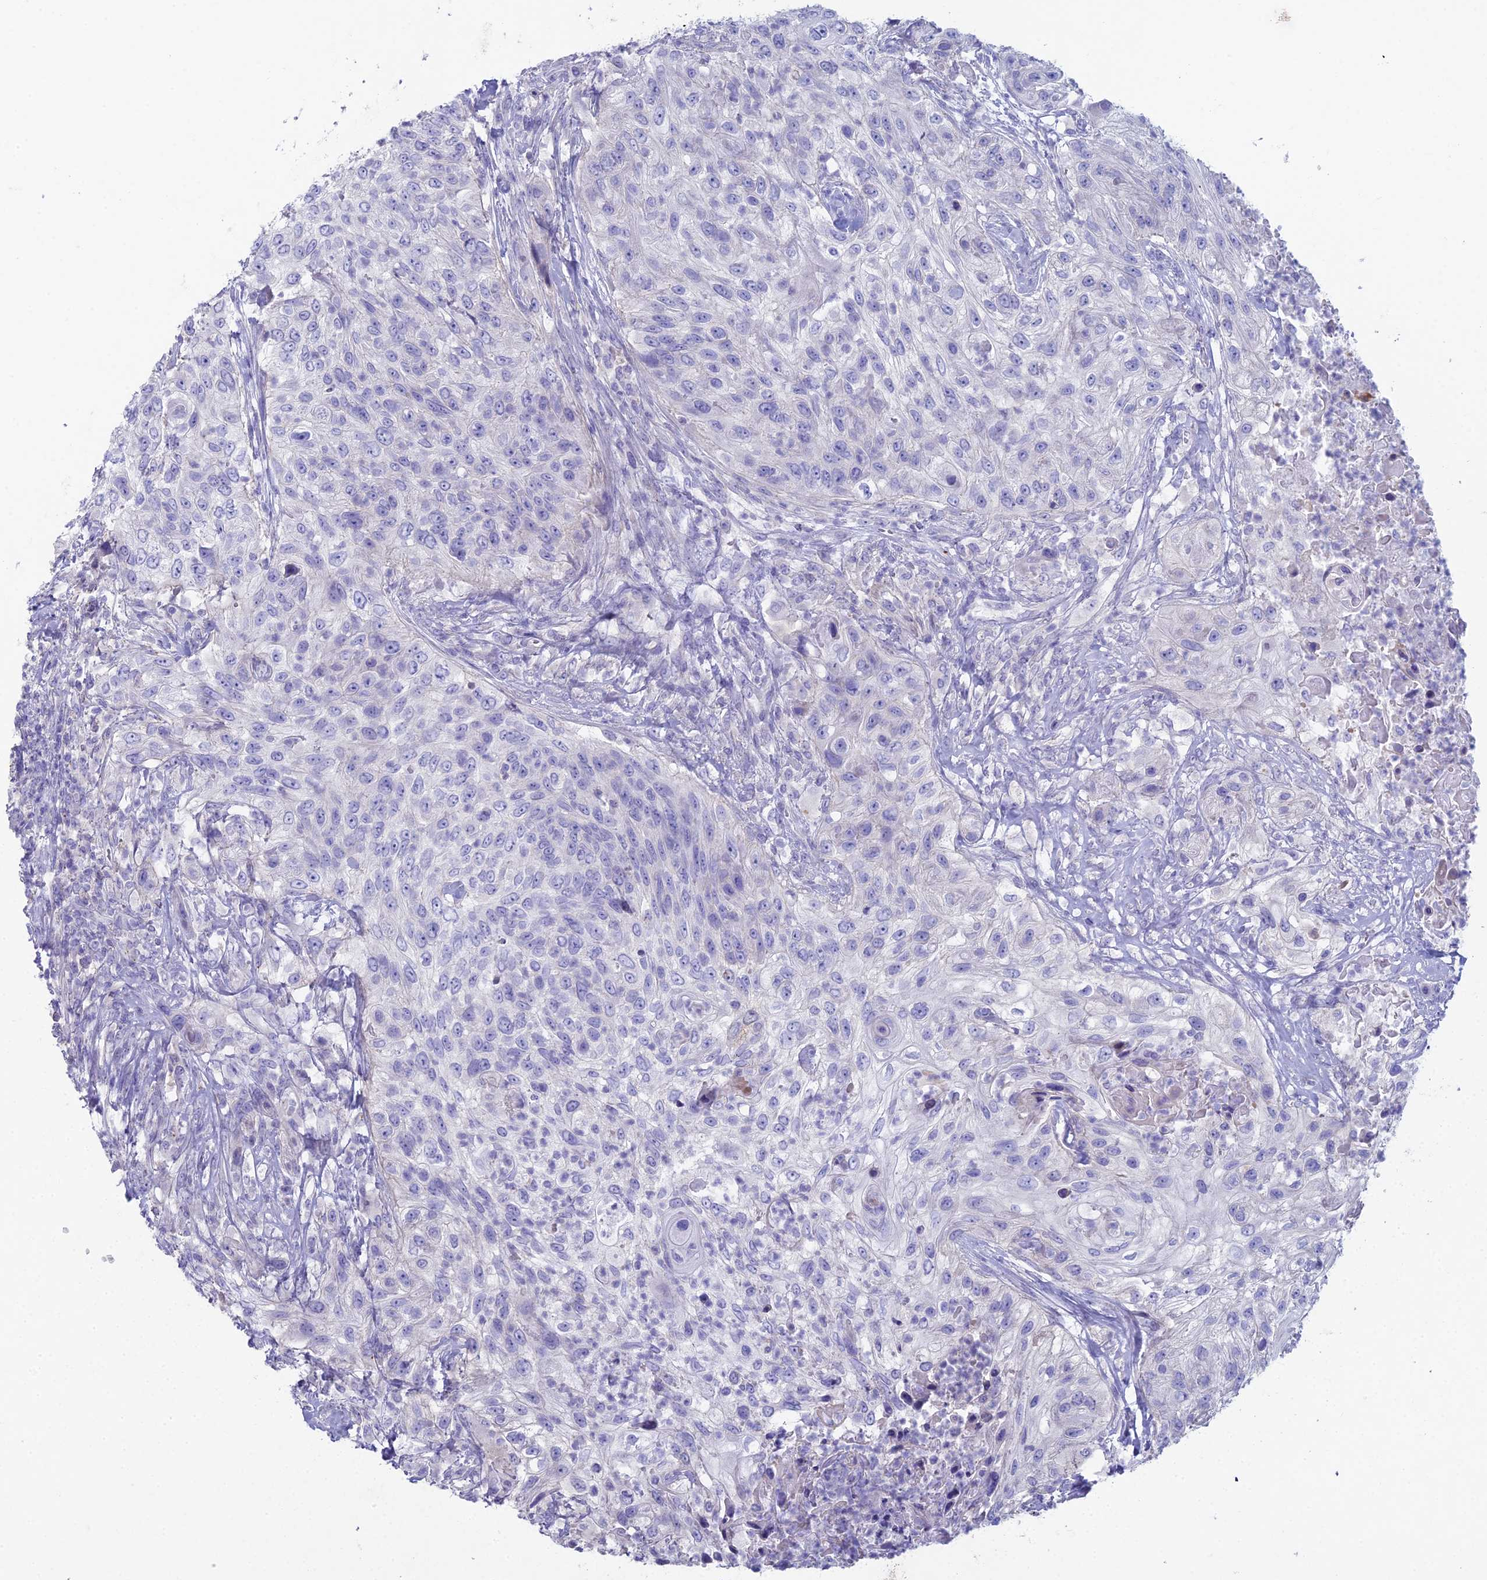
{"staining": {"intensity": "negative", "quantity": "none", "location": "none"}, "tissue": "urothelial cancer", "cell_type": "Tumor cells", "image_type": "cancer", "snomed": [{"axis": "morphology", "description": "Urothelial carcinoma, High grade"}, {"axis": "topography", "description": "Urinary bladder"}], "caption": "Urothelial cancer was stained to show a protein in brown. There is no significant staining in tumor cells.", "gene": "NCAM1", "patient": {"sex": "female", "age": 60}}